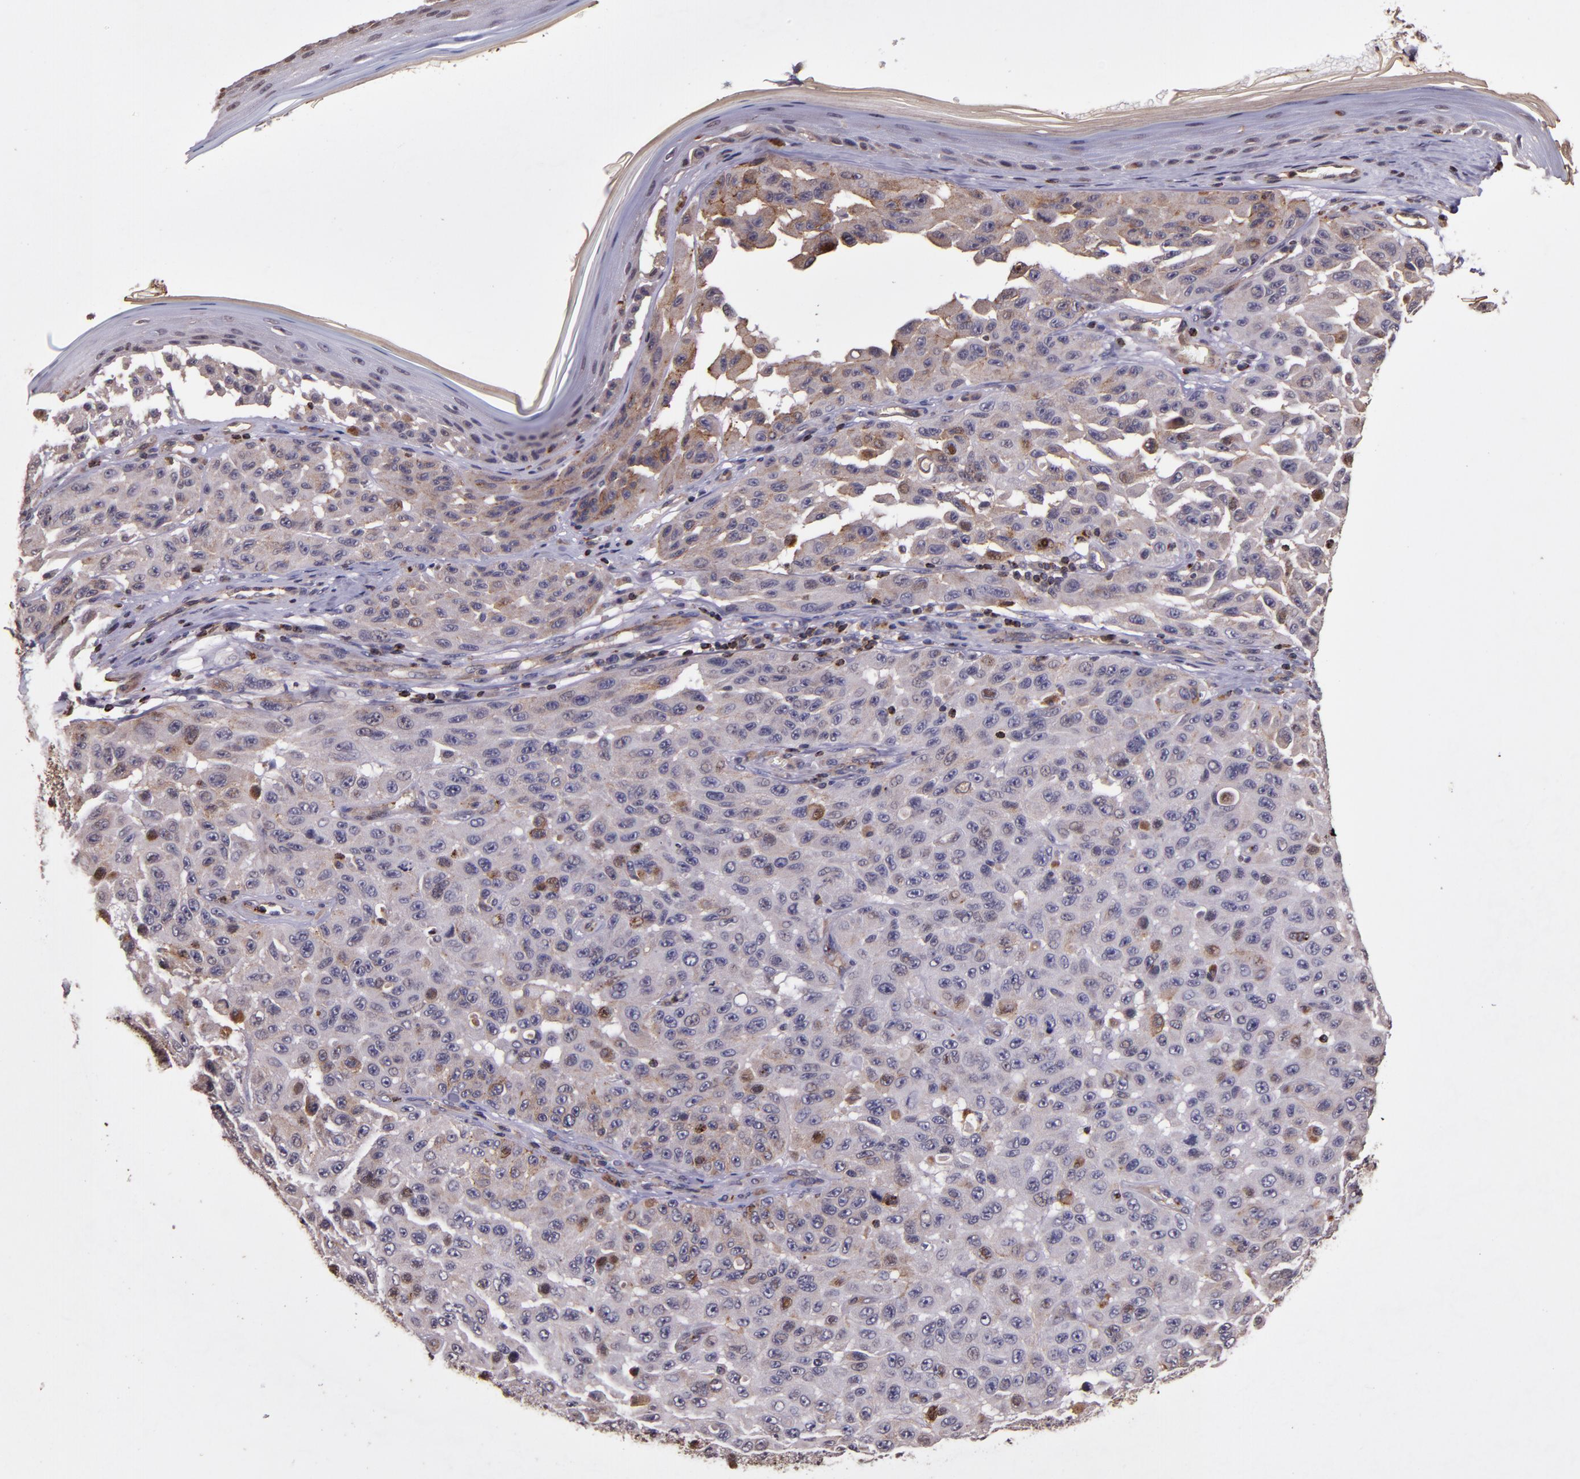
{"staining": {"intensity": "weak", "quantity": "<25%", "location": "cytoplasmic/membranous"}, "tissue": "melanoma", "cell_type": "Tumor cells", "image_type": "cancer", "snomed": [{"axis": "morphology", "description": "Malignant melanoma, NOS"}, {"axis": "topography", "description": "Skin"}], "caption": "The immunohistochemistry histopathology image has no significant positivity in tumor cells of malignant melanoma tissue.", "gene": "SLC2A3", "patient": {"sex": "male", "age": 30}}